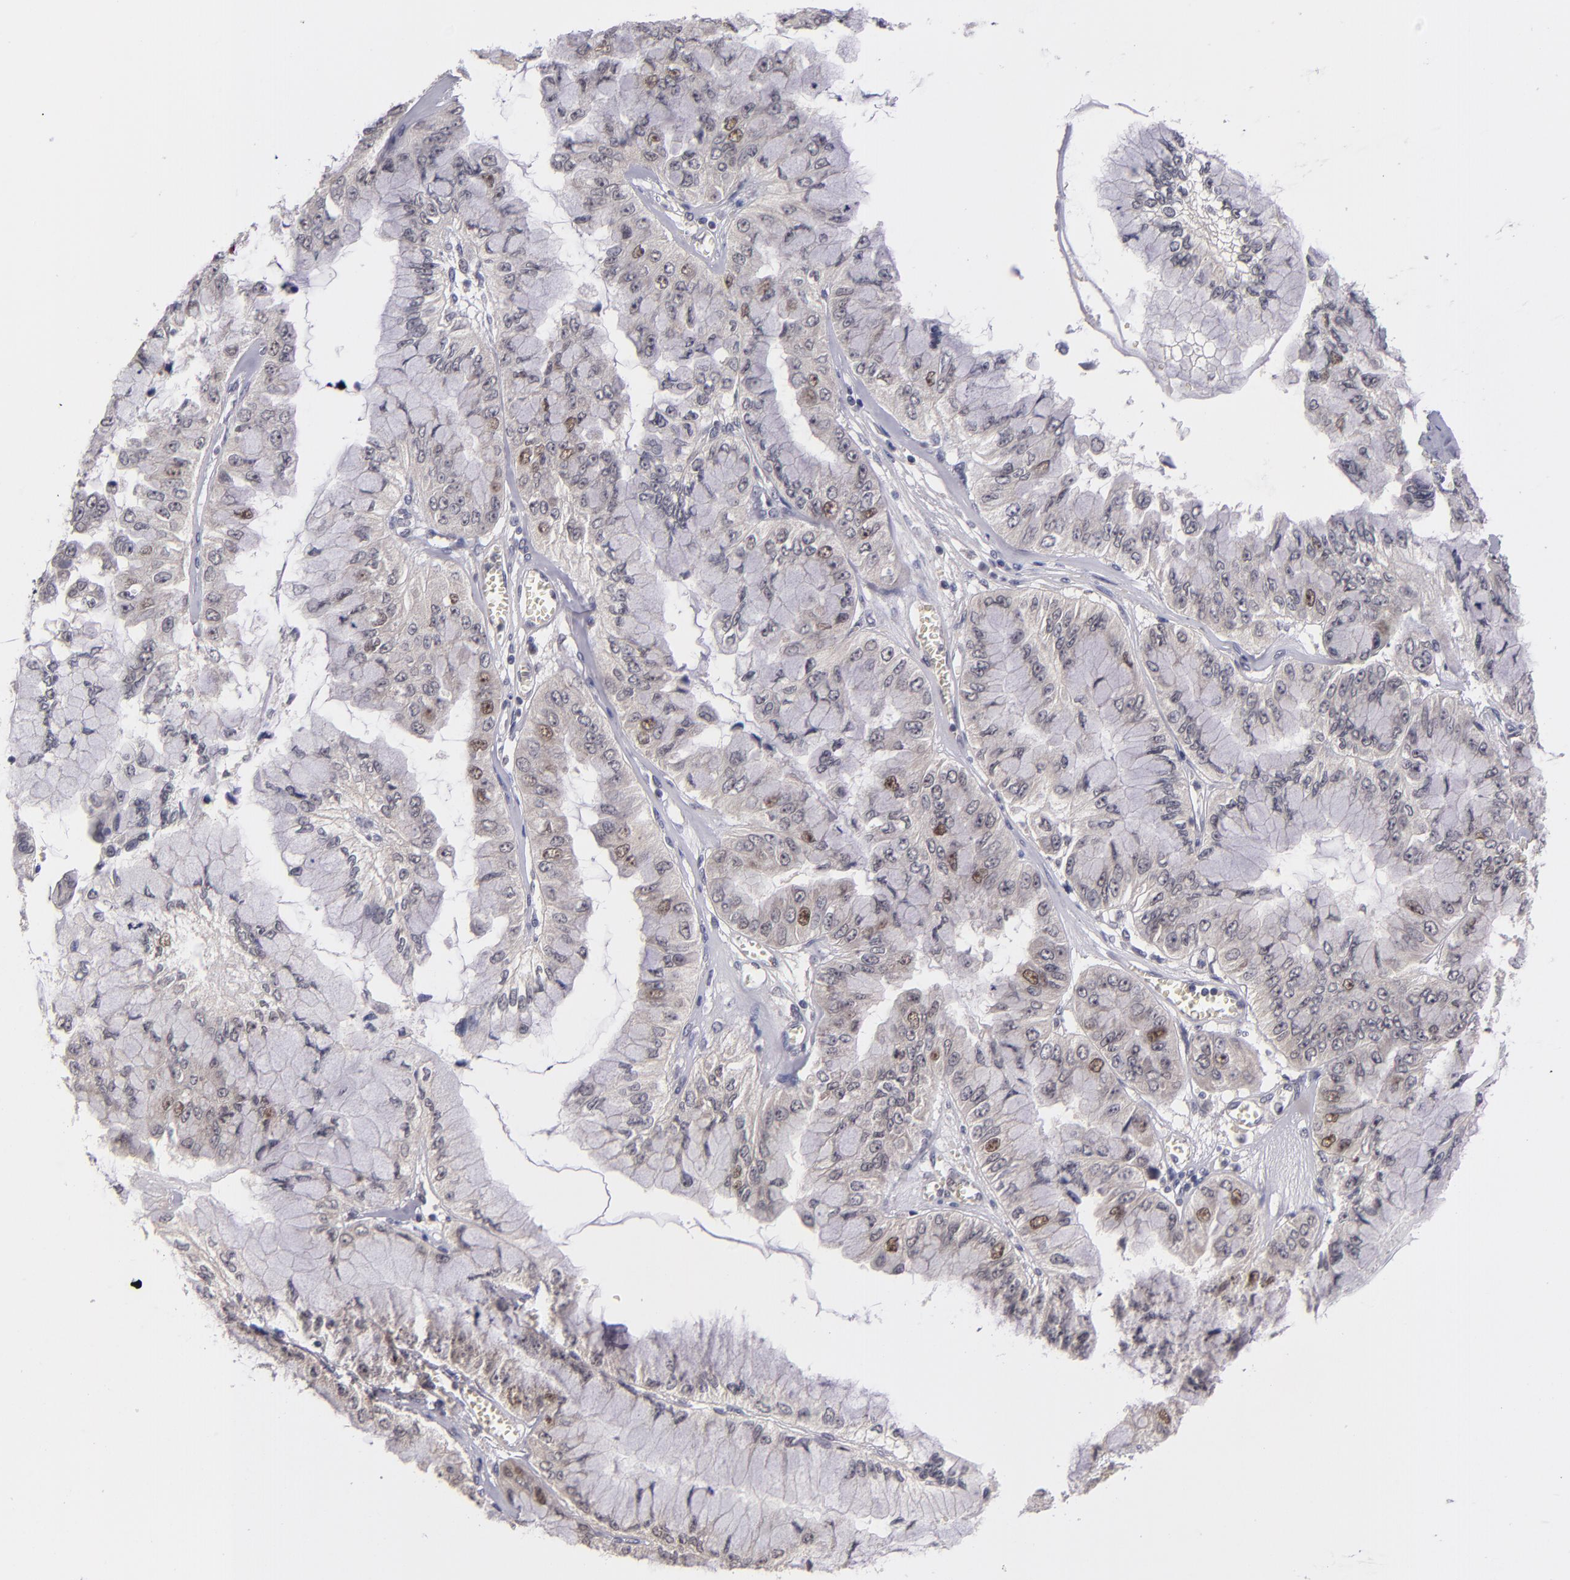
{"staining": {"intensity": "weak", "quantity": "<25%", "location": "nuclear"}, "tissue": "liver cancer", "cell_type": "Tumor cells", "image_type": "cancer", "snomed": [{"axis": "morphology", "description": "Cholangiocarcinoma"}, {"axis": "topography", "description": "Liver"}], "caption": "There is no significant staining in tumor cells of liver cancer.", "gene": "CDC7", "patient": {"sex": "female", "age": 79}}